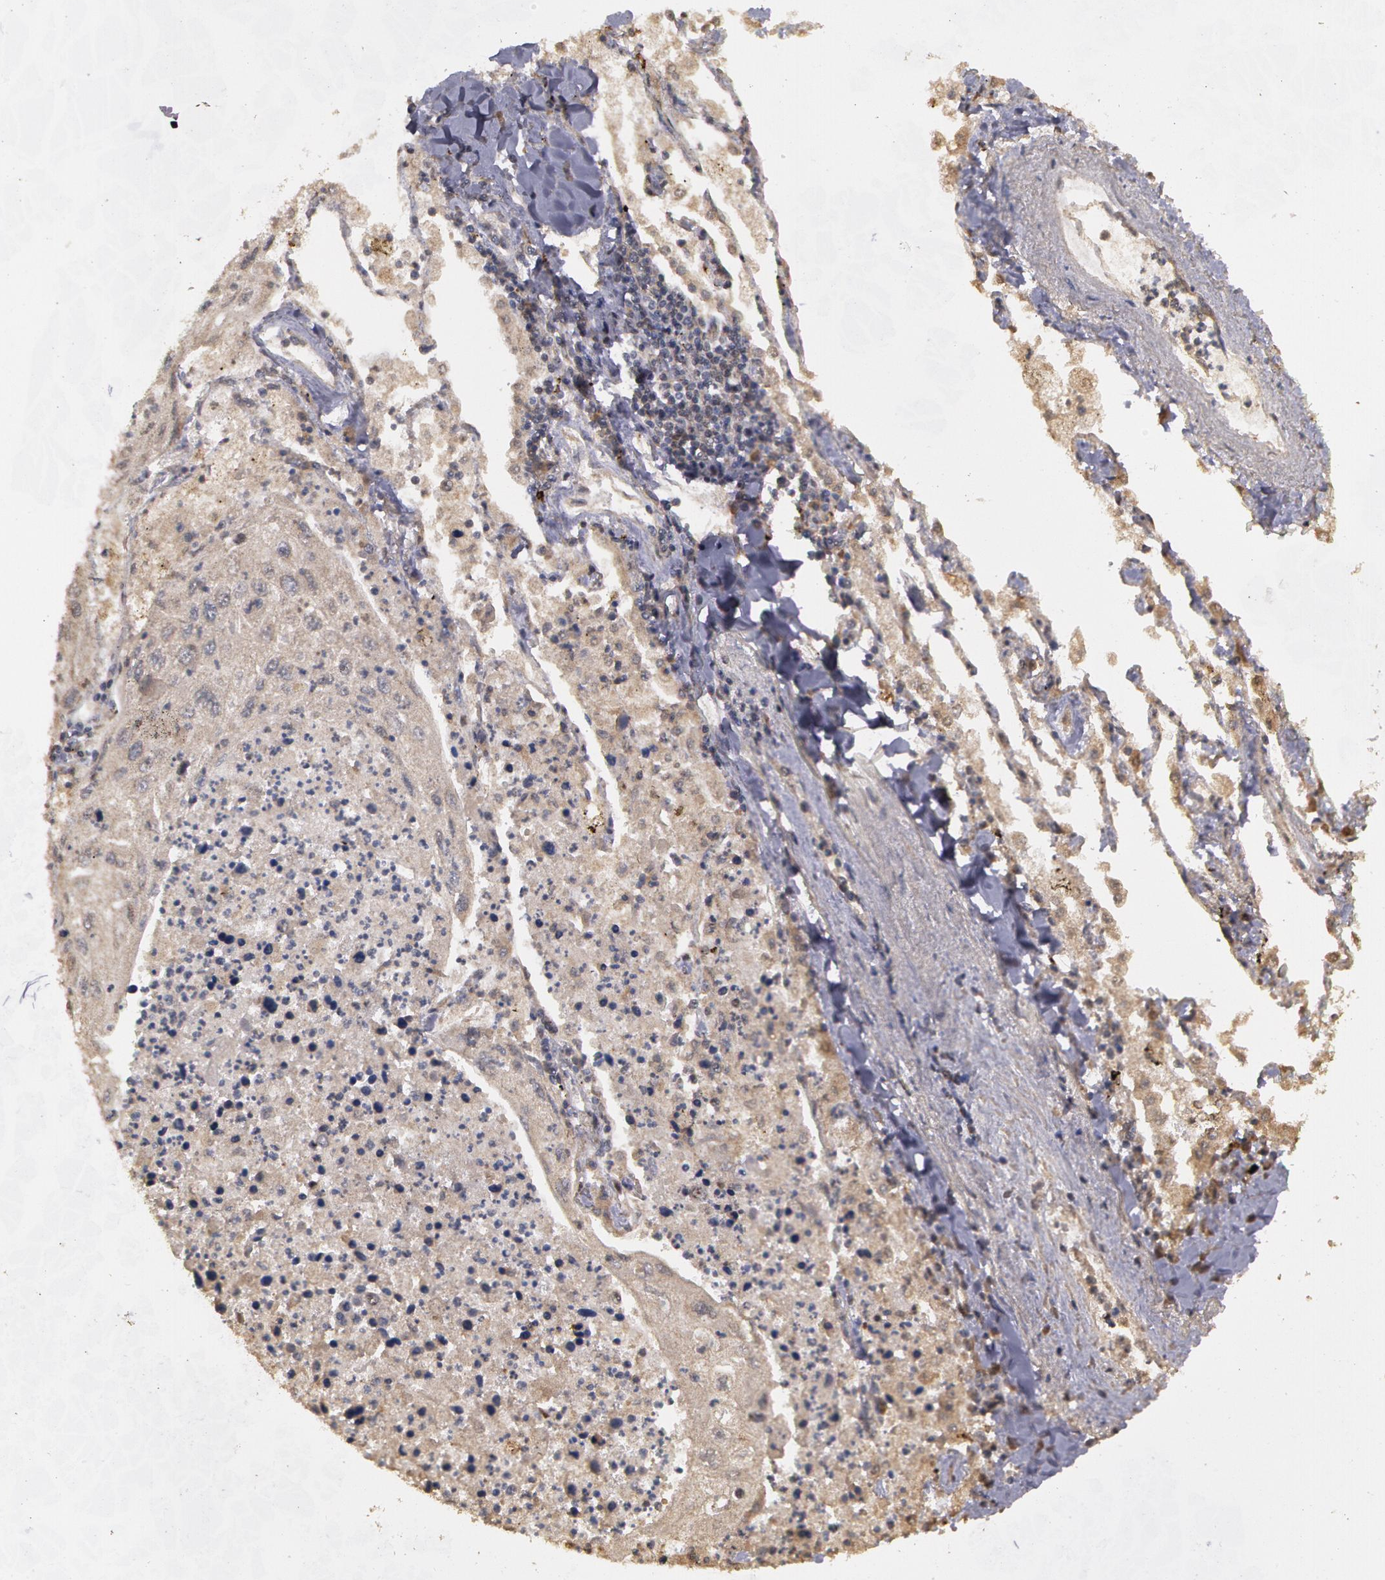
{"staining": {"intensity": "weak", "quantity": ">75%", "location": "cytoplasmic/membranous"}, "tissue": "lung cancer", "cell_type": "Tumor cells", "image_type": "cancer", "snomed": [{"axis": "morphology", "description": "Squamous cell carcinoma, NOS"}, {"axis": "topography", "description": "Lung"}], "caption": "Lung cancer (squamous cell carcinoma) stained with IHC reveals weak cytoplasmic/membranous positivity in approximately >75% of tumor cells.", "gene": "GLIS1", "patient": {"sex": "male", "age": 75}}